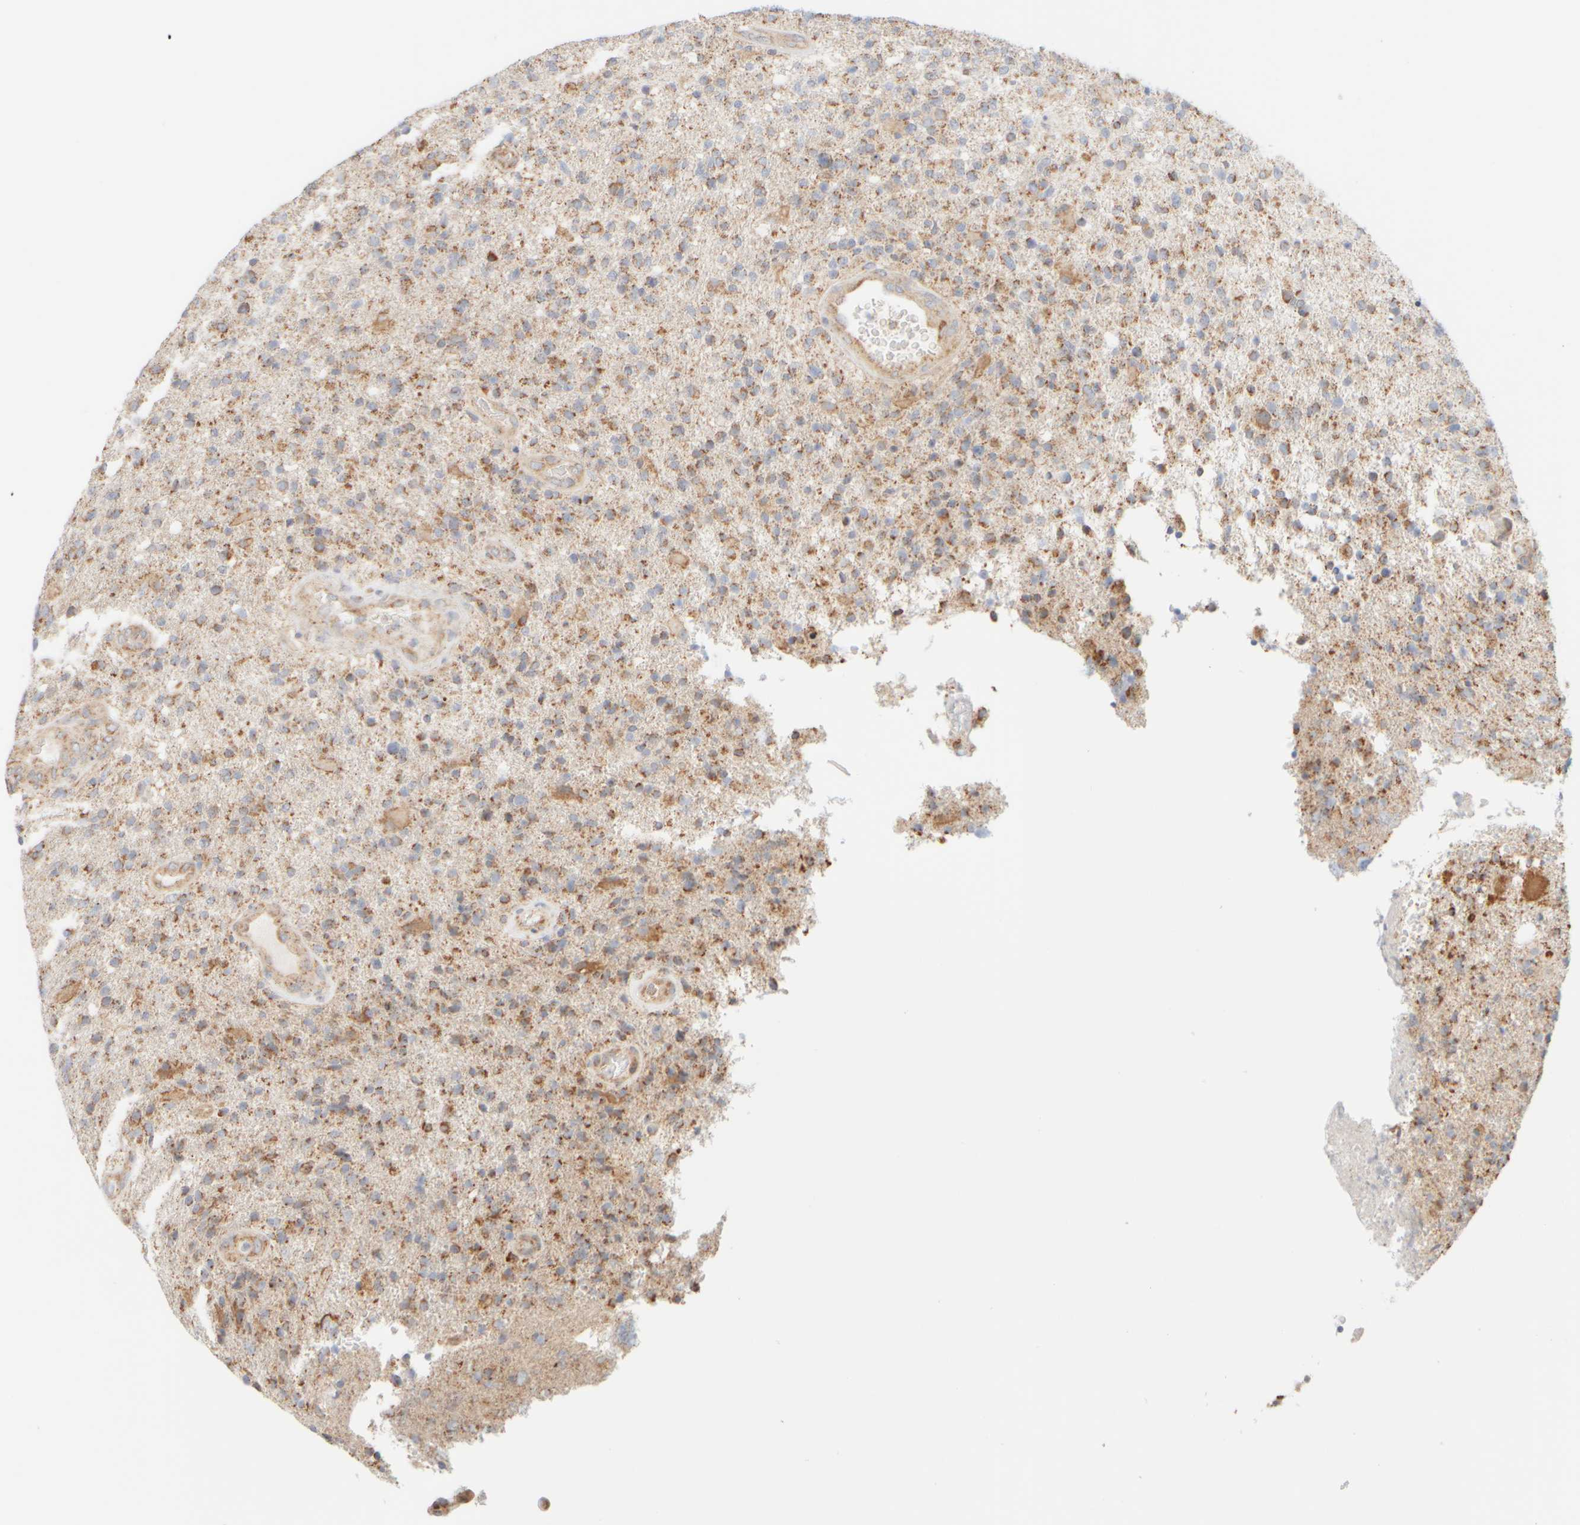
{"staining": {"intensity": "moderate", "quantity": "25%-75%", "location": "cytoplasmic/membranous"}, "tissue": "glioma", "cell_type": "Tumor cells", "image_type": "cancer", "snomed": [{"axis": "morphology", "description": "Glioma, malignant, High grade"}, {"axis": "topography", "description": "Brain"}], "caption": "Glioma was stained to show a protein in brown. There is medium levels of moderate cytoplasmic/membranous expression in approximately 25%-75% of tumor cells. The protein is shown in brown color, while the nuclei are stained blue.", "gene": "APBB2", "patient": {"sex": "male", "age": 72}}